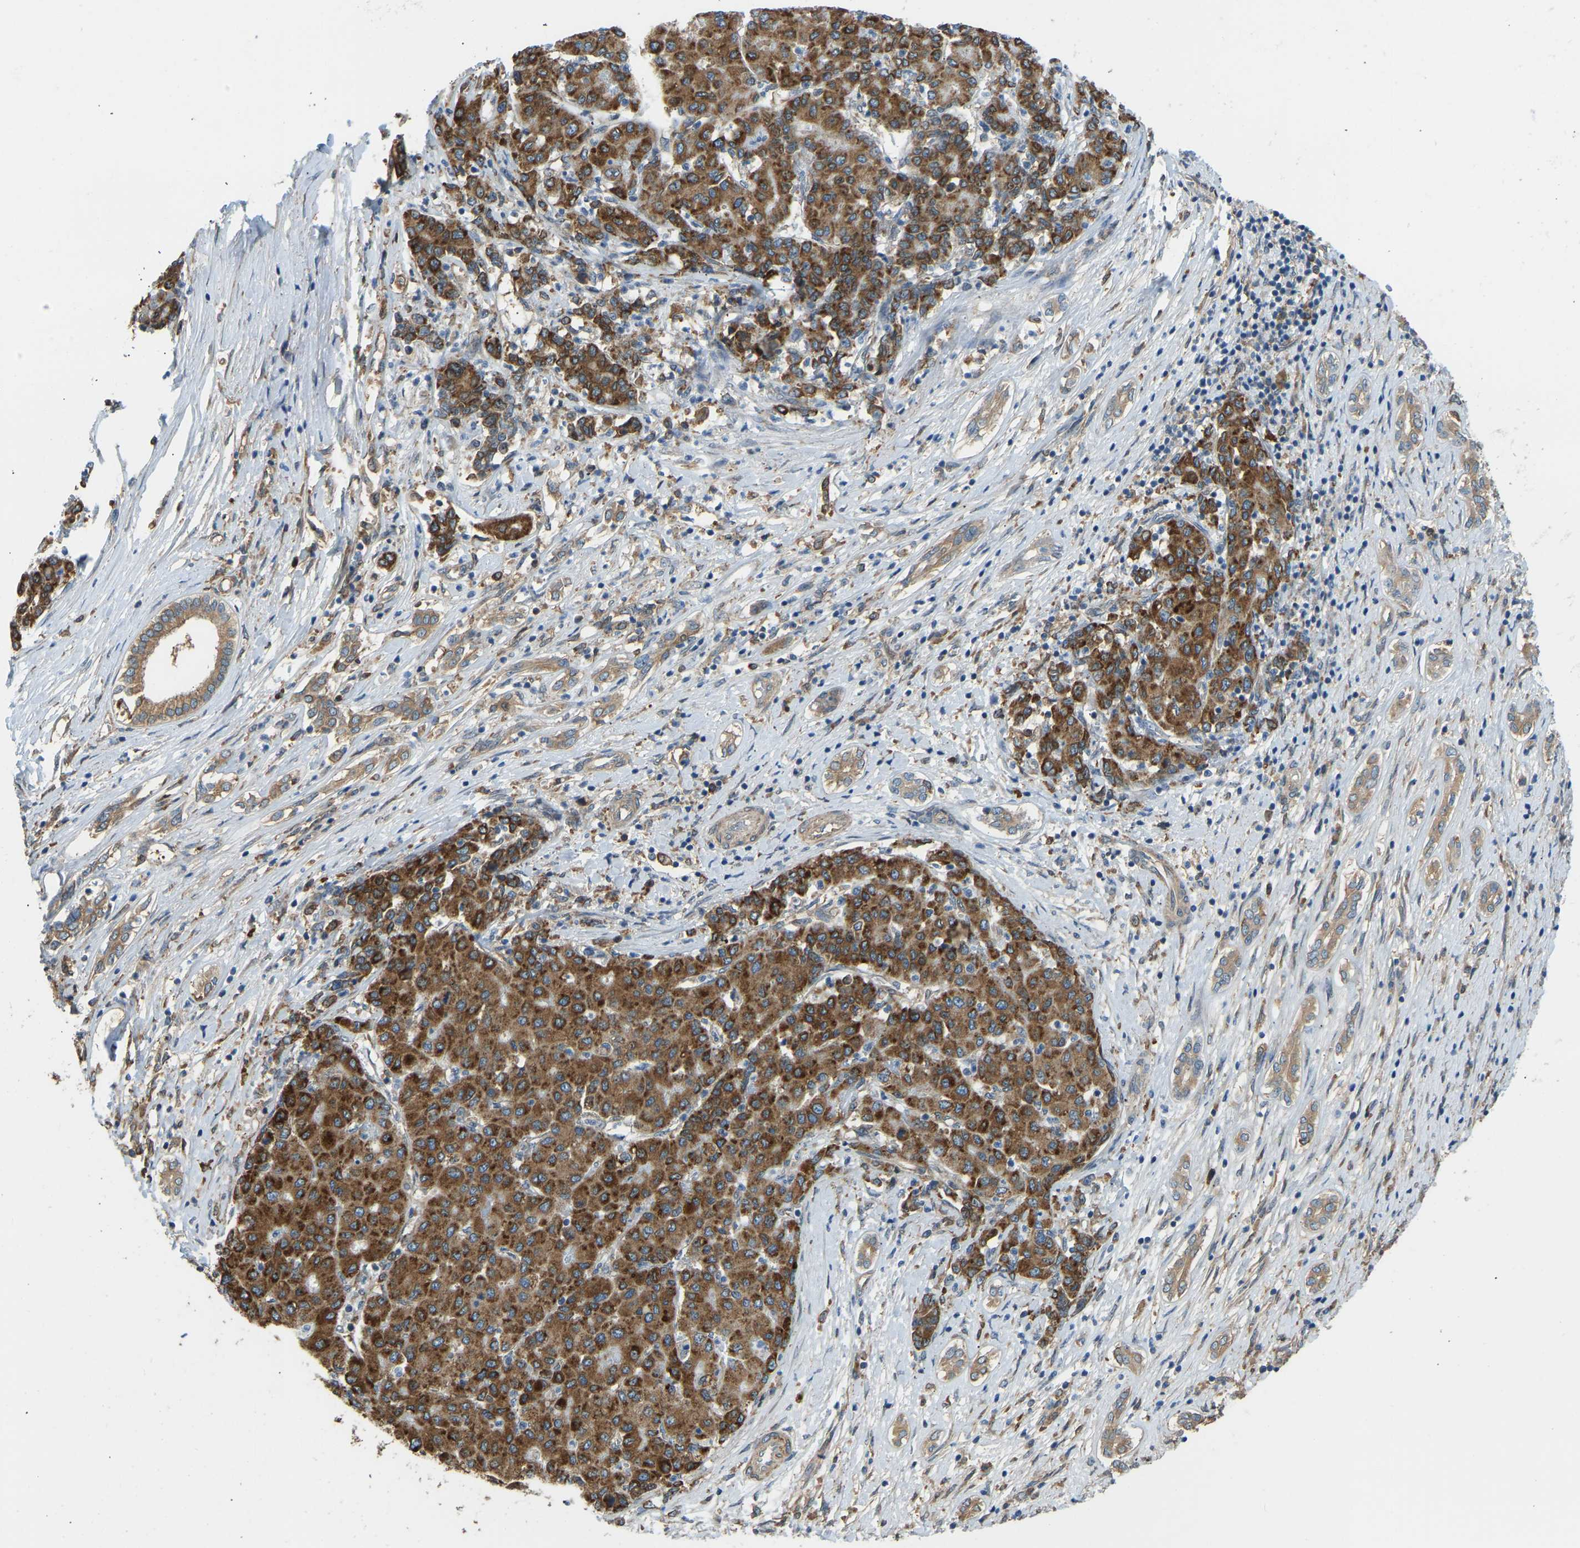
{"staining": {"intensity": "strong", "quantity": ">75%", "location": "cytoplasmic/membranous"}, "tissue": "liver cancer", "cell_type": "Tumor cells", "image_type": "cancer", "snomed": [{"axis": "morphology", "description": "Carcinoma, Hepatocellular, NOS"}, {"axis": "topography", "description": "Liver"}], "caption": "Protein expression analysis of human liver cancer reveals strong cytoplasmic/membranous staining in approximately >75% of tumor cells. (Stains: DAB (3,3'-diaminobenzidine) in brown, nuclei in blue, Microscopy: brightfield microscopy at high magnification).", "gene": "OS9", "patient": {"sex": "male", "age": 65}}